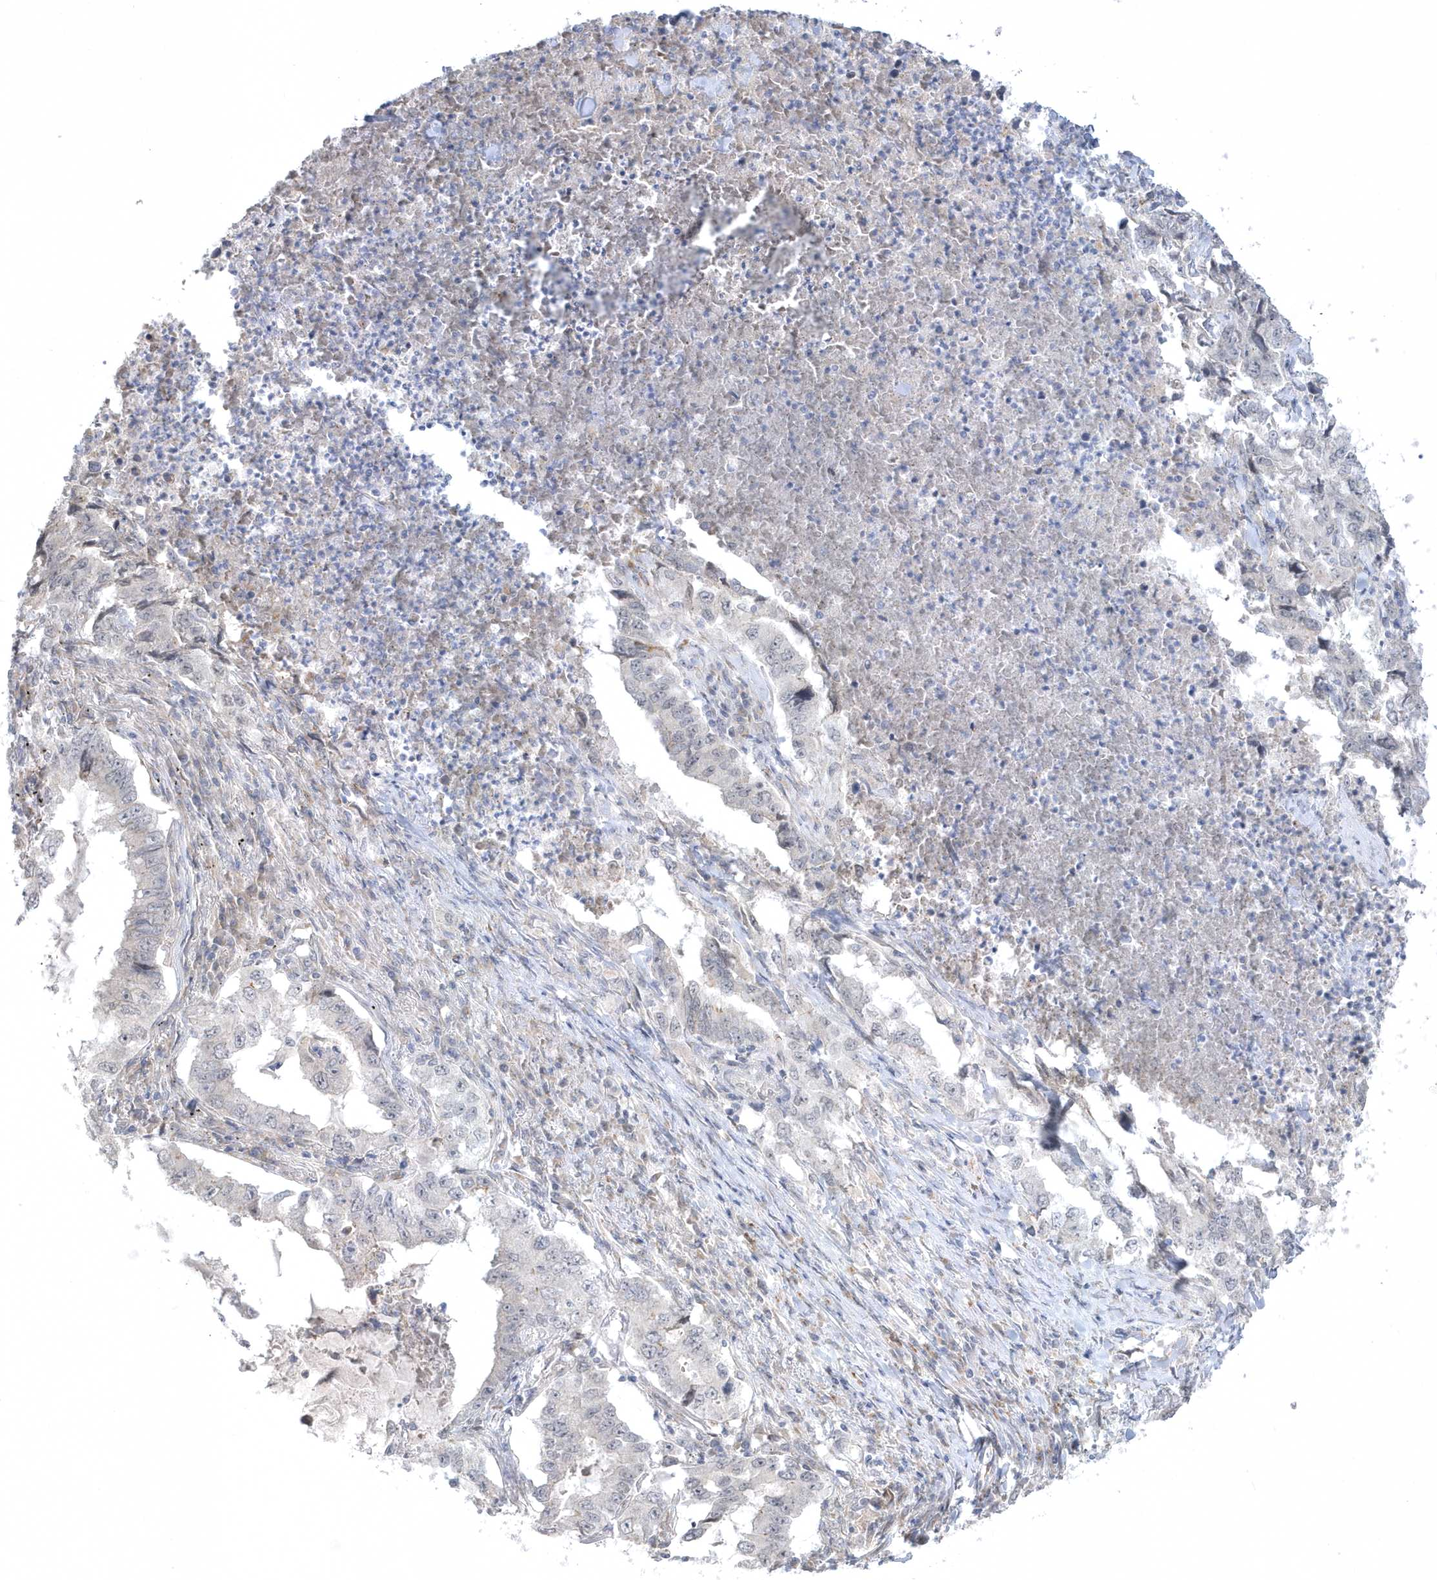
{"staining": {"intensity": "negative", "quantity": "none", "location": "none"}, "tissue": "lung cancer", "cell_type": "Tumor cells", "image_type": "cancer", "snomed": [{"axis": "morphology", "description": "Adenocarcinoma, NOS"}, {"axis": "topography", "description": "Lung"}], "caption": "Immunohistochemical staining of lung cancer shows no significant positivity in tumor cells. (DAB immunohistochemistry (IHC) with hematoxylin counter stain).", "gene": "ZC3H12D", "patient": {"sex": "female", "age": 51}}